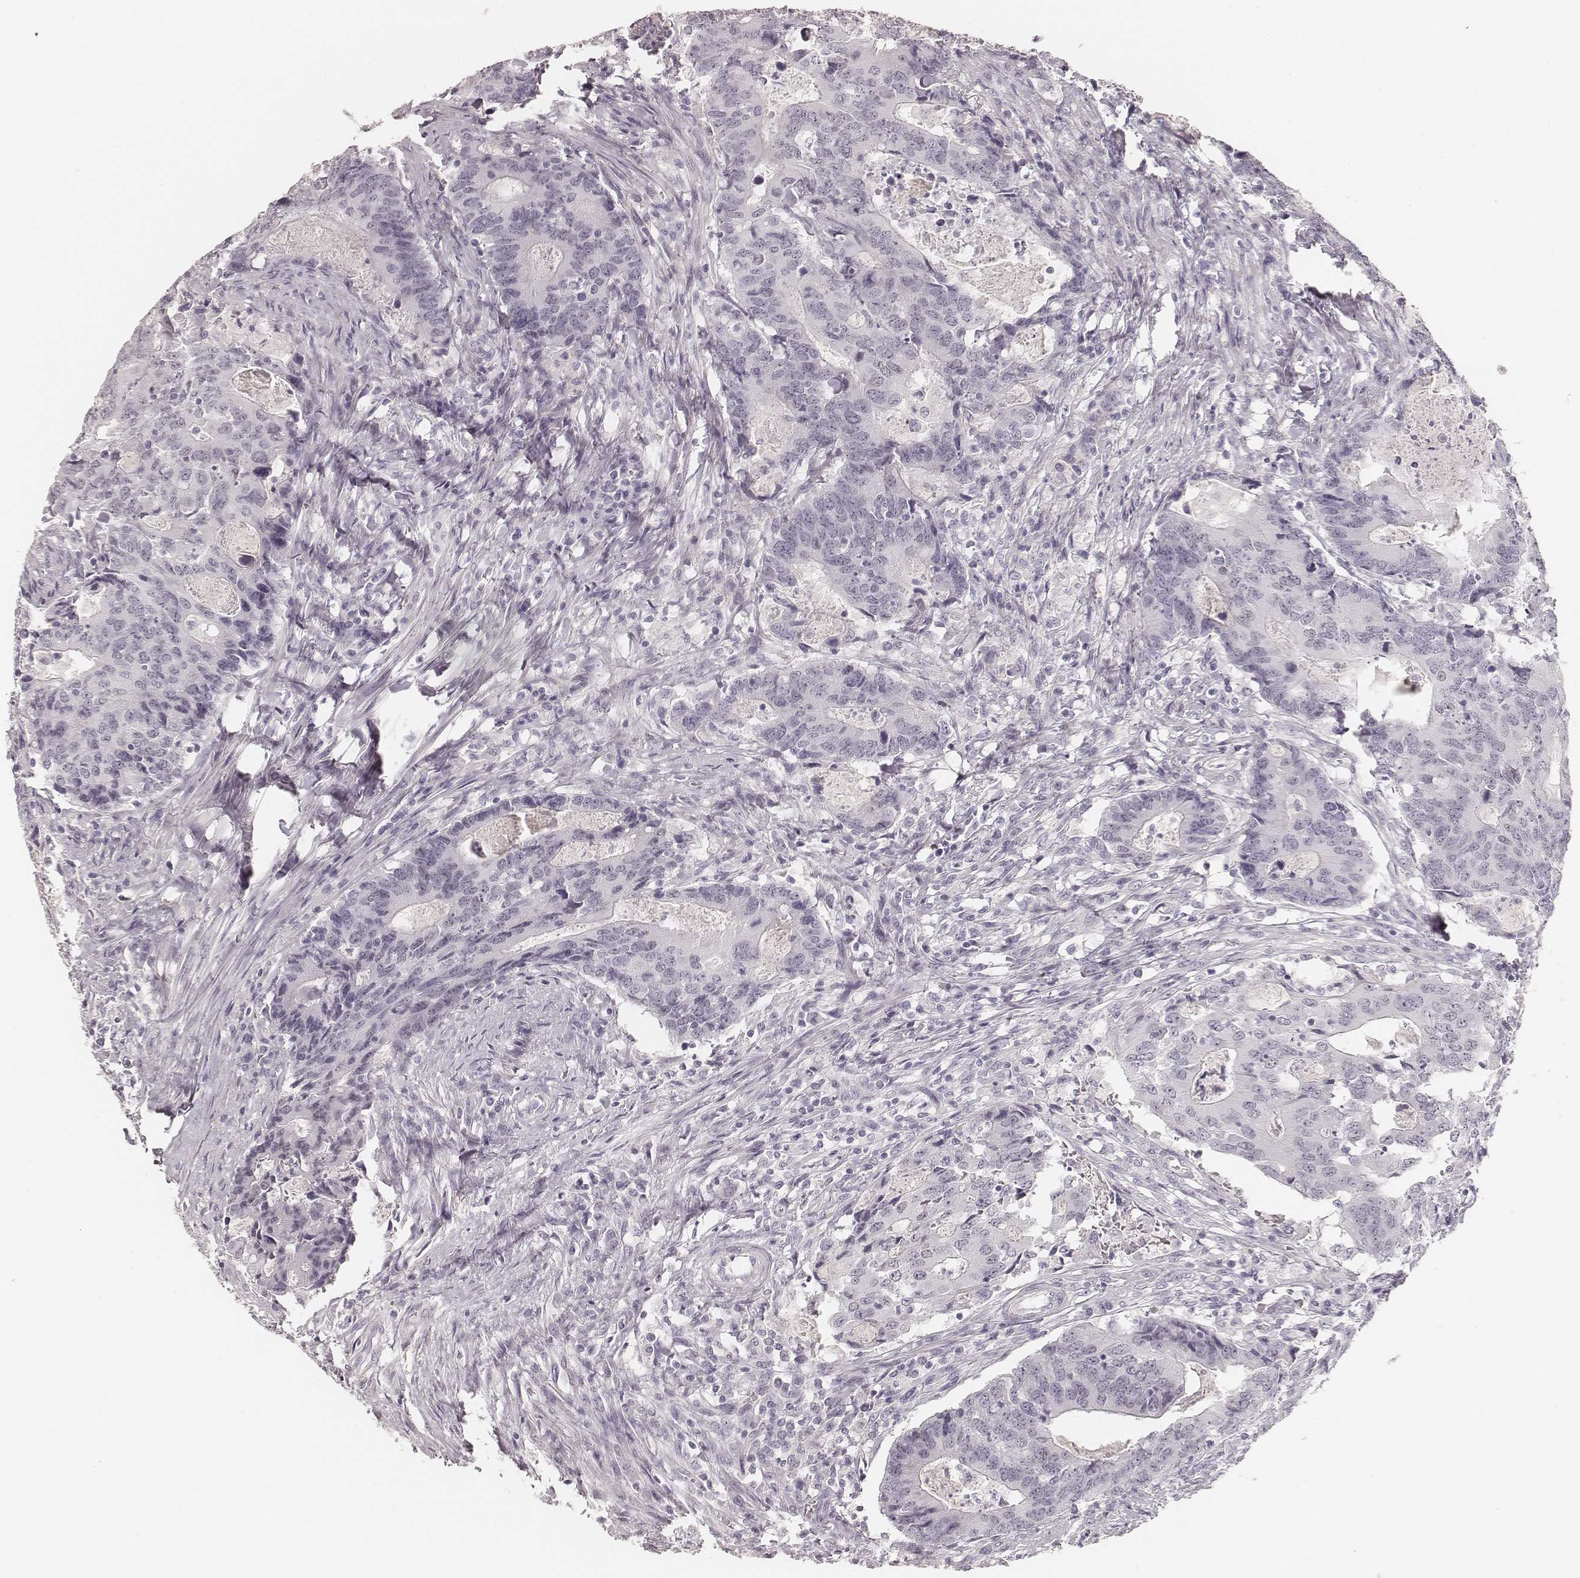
{"staining": {"intensity": "negative", "quantity": "none", "location": "none"}, "tissue": "colorectal cancer", "cell_type": "Tumor cells", "image_type": "cancer", "snomed": [{"axis": "morphology", "description": "Adenocarcinoma, NOS"}, {"axis": "topography", "description": "Colon"}], "caption": "Adenocarcinoma (colorectal) was stained to show a protein in brown. There is no significant staining in tumor cells.", "gene": "HNF4G", "patient": {"sex": "male", "age": 67}}